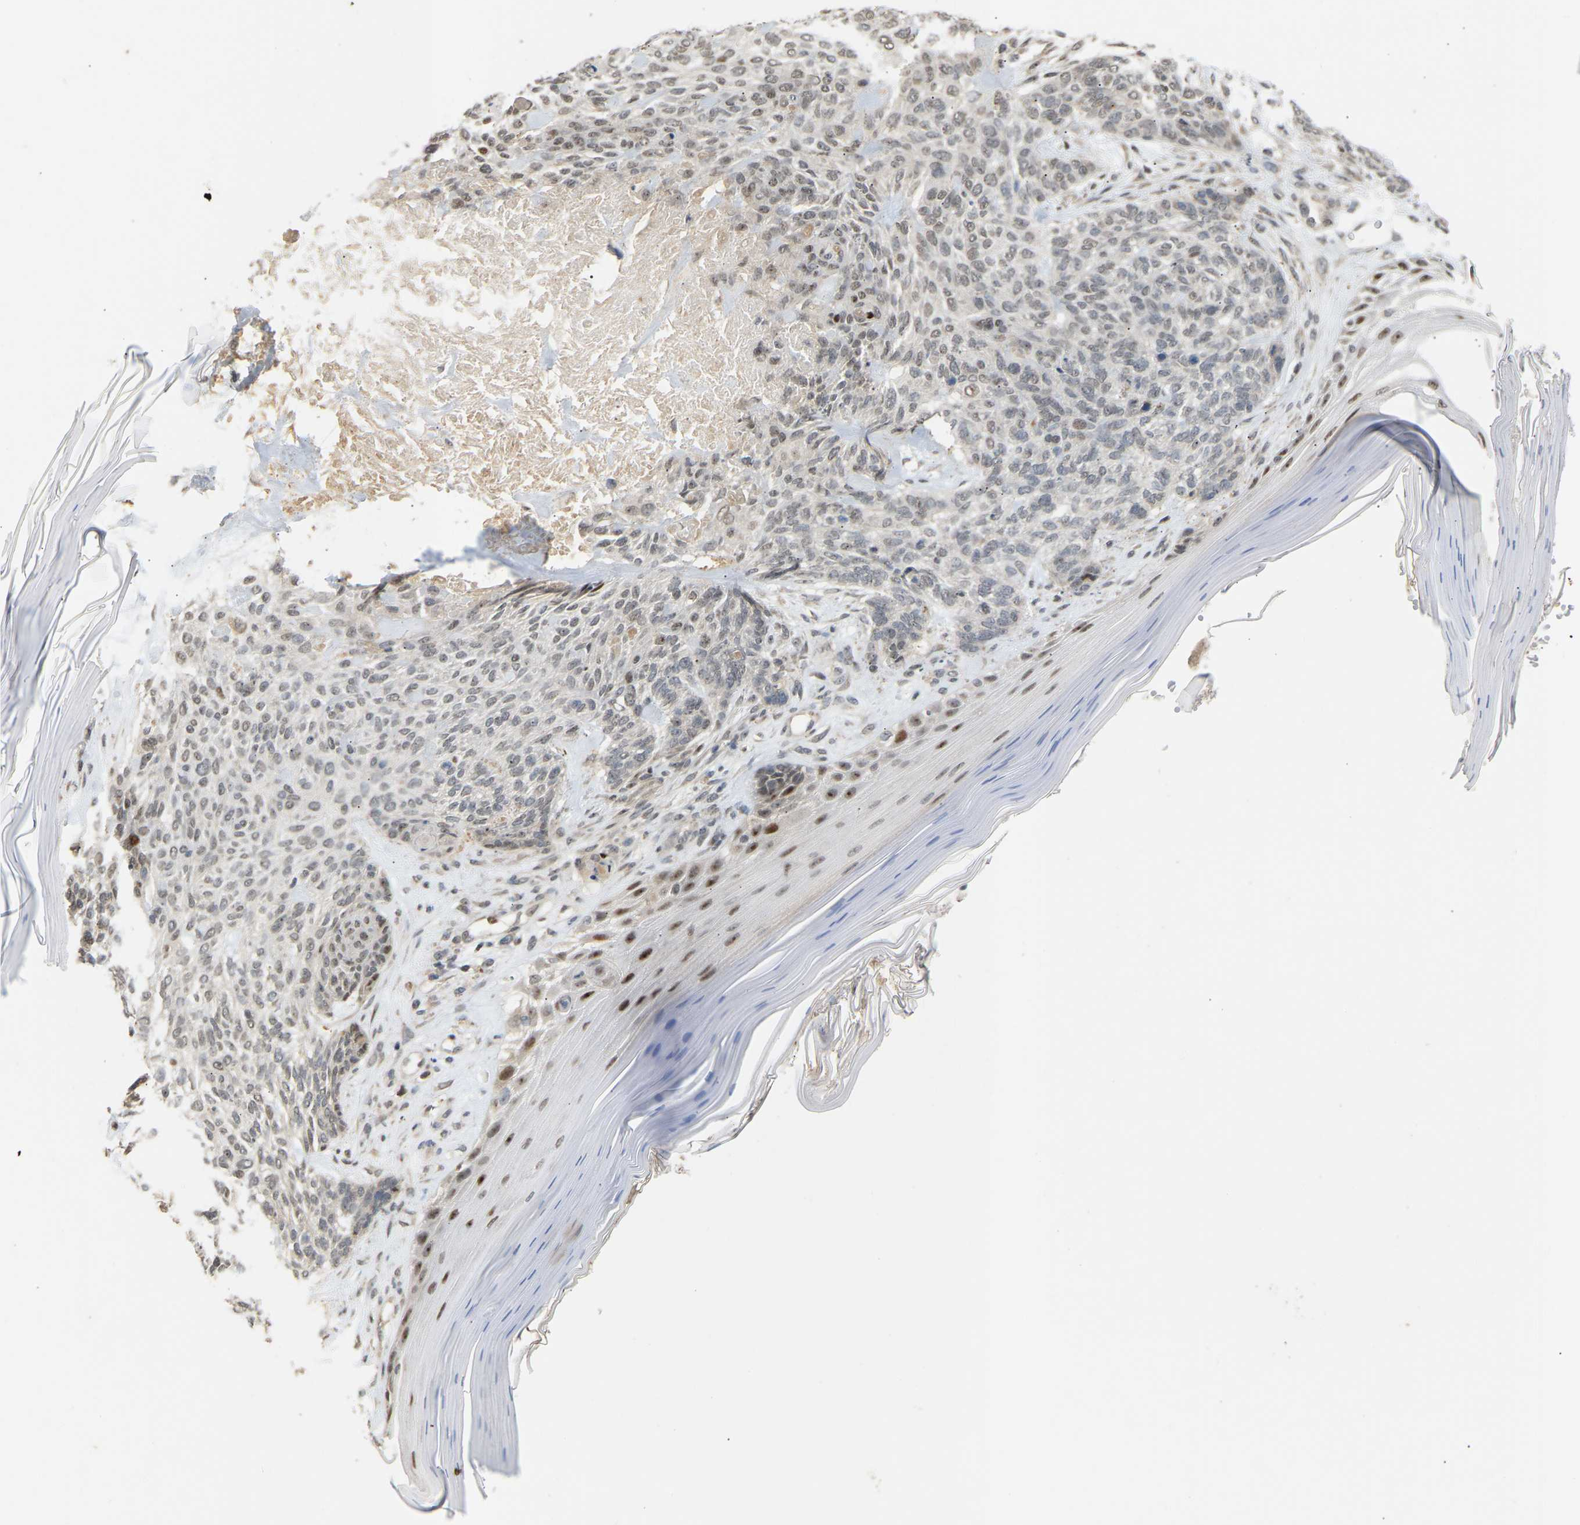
{"staining": {"intensity": "negative", "quantity": "none", "location": "none"}, "tissue": "skin cancer", "cell_type": "Tumor cells", "image_type": "cancer", "snomed": [{"axis": "morphology", "description": "Basal cell carcinoma"}, {"axis": "topography", "description": "Skin"}], "caption": "High magnification brightfield microscopy of skin cancer (basal cell carcinoma) stained with DAB (brown) and counterstained with hematoxylin (blue): tumor cells show no significant positivity.", "gene": "PTPN4", "patient": {"sex": "male", "age": 55}}